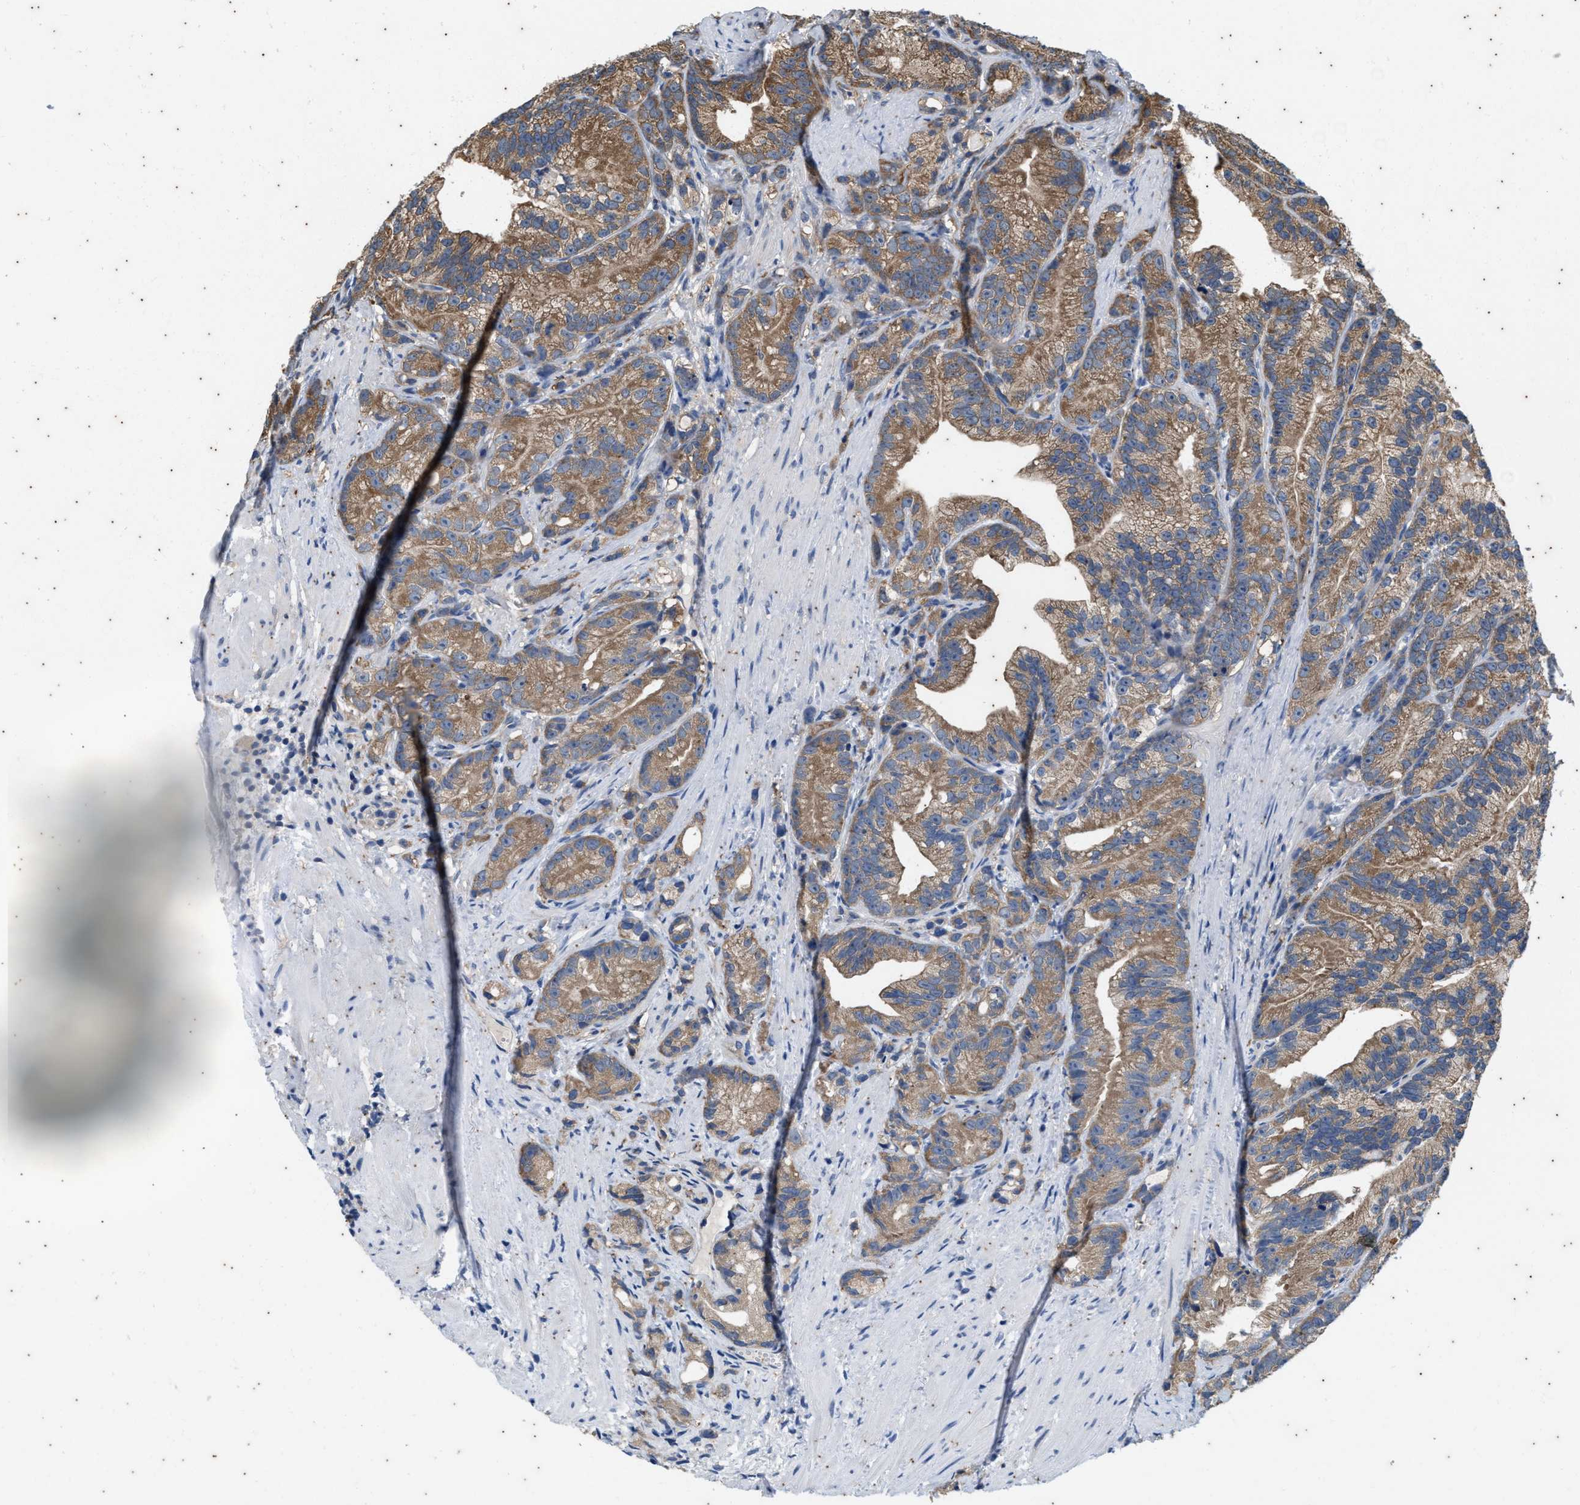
{"staining": {"intensity": "moderate", "quantity": ">75%", "location": "cytoplasmic/membranous"}, "tissue": "prostate cancer", "cell_type": "Tumor cells", "image_type": "cancer", "snomed": [{"axis": "morphology", "description": "Adenocarcinoma, Low grade"}, {"axis": "topography", "description": "Prostate"}], "caption": "Immunohistochemistry histopathology image of low-grade adenocarcinoma (prostate) stained for a protein (brown), which exhibits medium levels of moderate cytoplasmic/membranous positivity in about >75% of tumor cells.", "gene": "COX19", "patient": {"sex": "male", "age": 89}}